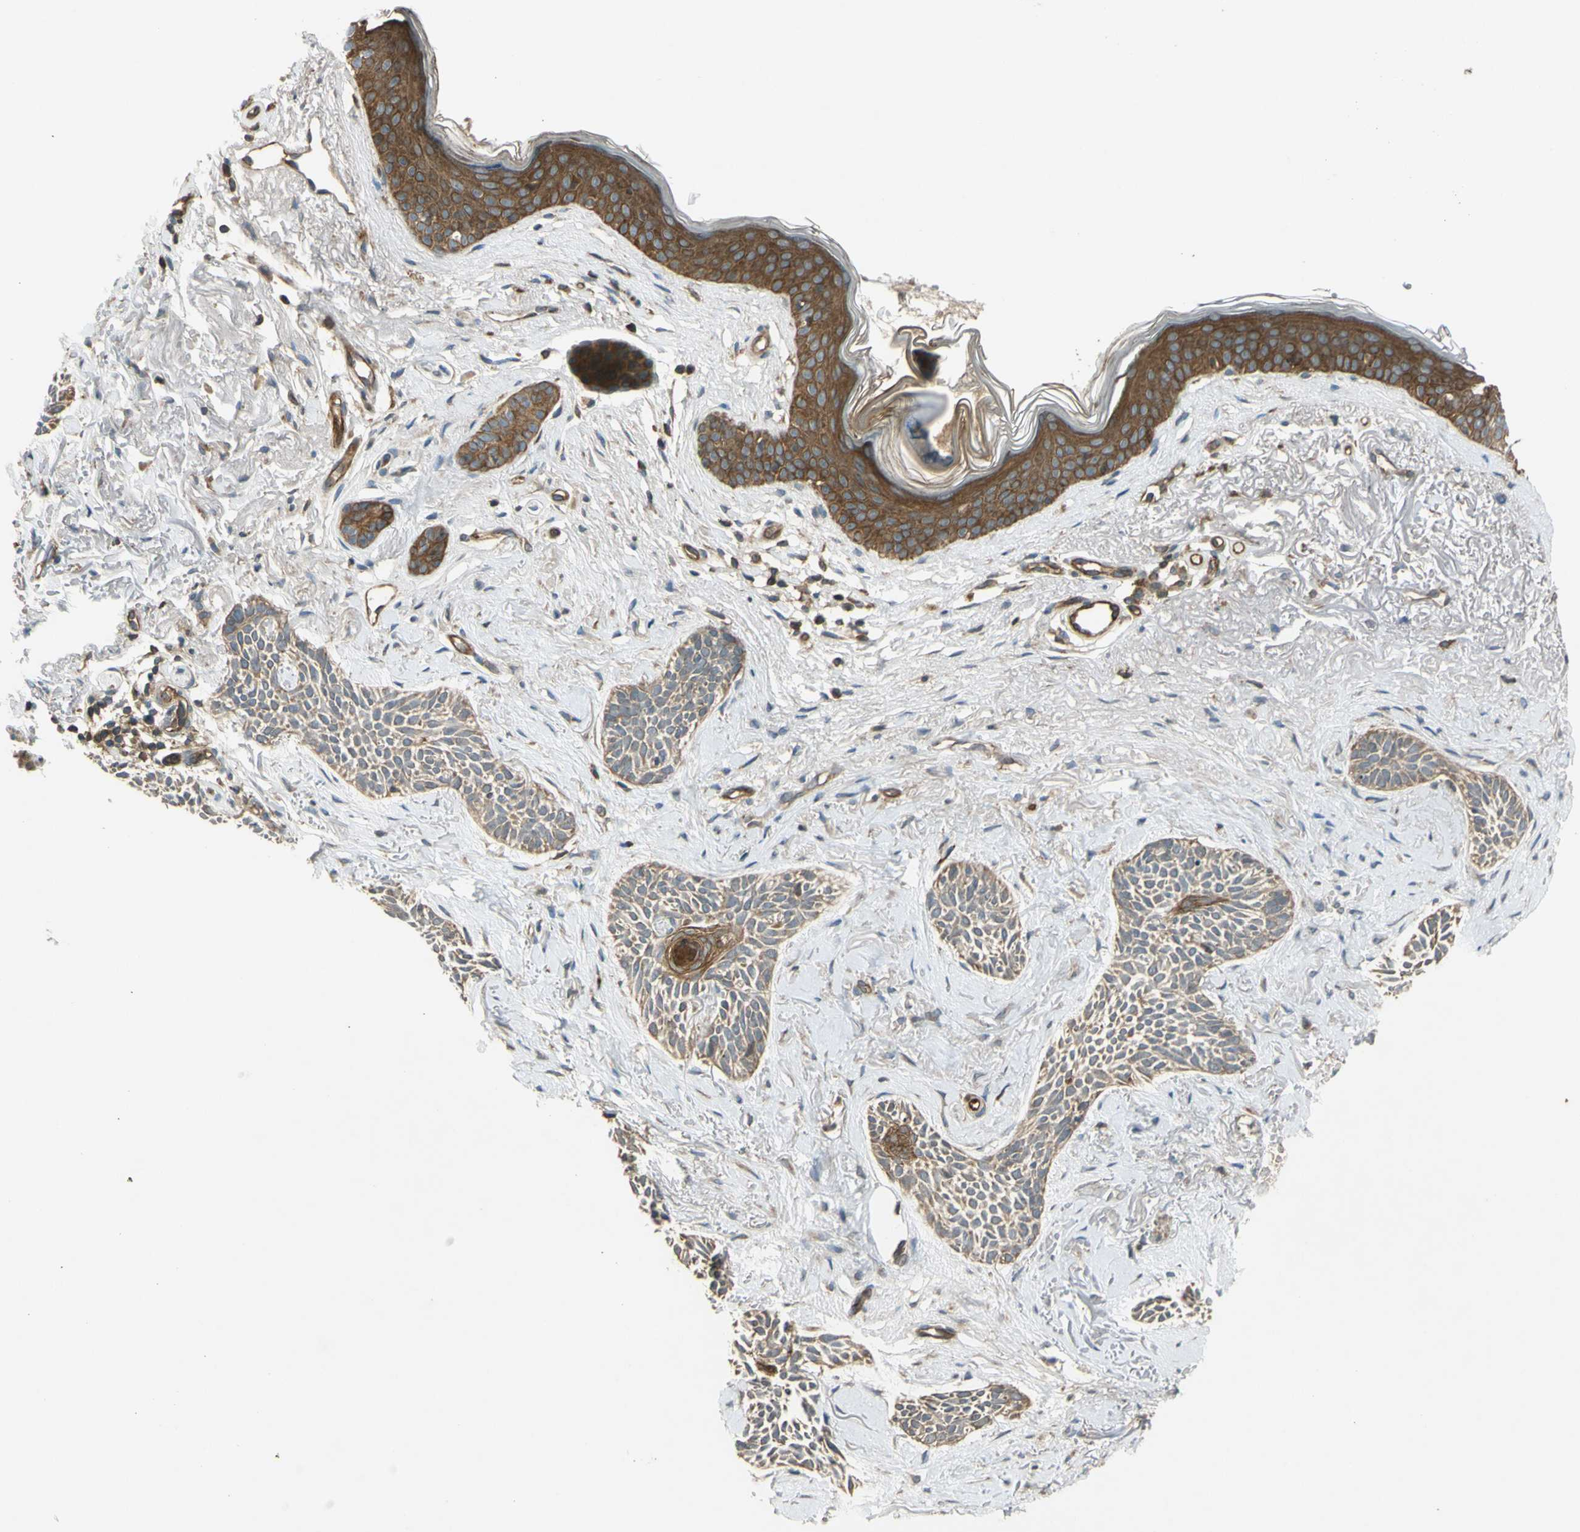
{"staining": {"intensity": "weak", "quantity": ">75%", "location": "cytoplasmic/membranous"}, "tissue": "skin cancer", "cell_type": "Tumor cells", "image_type": "cancer", "snomed": [{"axis": "morphology", "description": "Normal tissue, NOS"}, {"axis": "morphology", "description": "Basal cell carcinoma"}, {"axis": "topography", "description": "Skin"}], "caption": "The histopathology image displays staining of skin cancer, revealing weak cytoplasmic/membranous protein positivity (brown color) within tumor cells. Ihc stains the protein in brown and the nuclei are stained blue.", "gene": "FLII", "patient": {"sex": "female", "age": 84}}